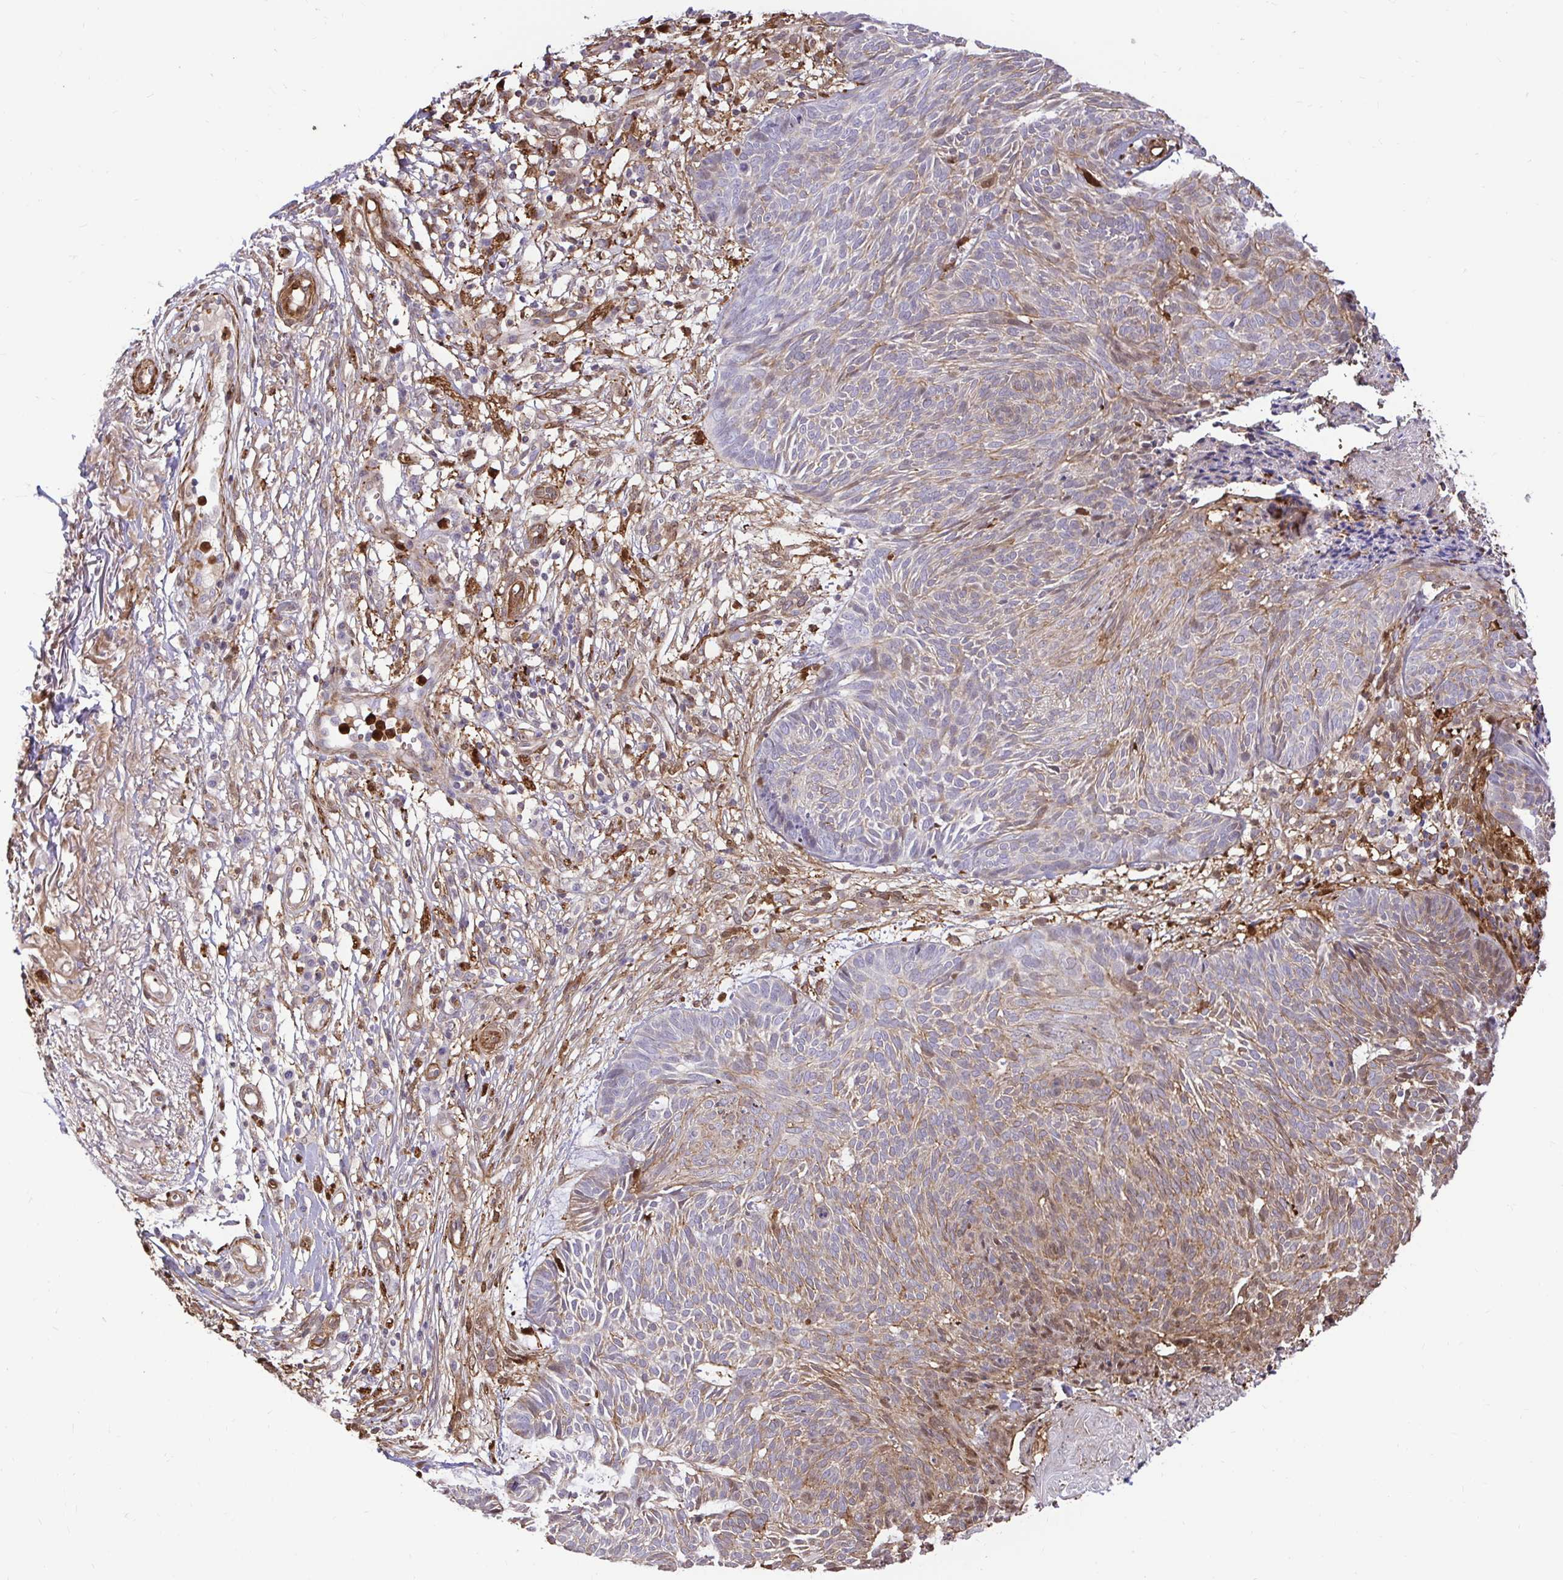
{"staining": {"intensity": "weak", "quantity": "25%-75%", "location": "cytoplasmic/membranous"}, "tissue": "skin cancer", "cell_type": "Tumor cells", "image_type": "cancer", "snomed": [{"axis": "morphology", "description": "Basal cell carcinoma"}, {"axis": "topography", "description": "Skin"}, {"axis": "topography", "description": "Skin of trunk"}], "caption": "Immunohistochemistry (IHC) staining of skin basal cell carcinoma, which displays low levels of weak cytoplasmic/membranous staining in approximately 25%-75% of tumor cells indicating weak cytoplasmic/membranous protein expression. The staining was performed using DAB (3,3'-diaminobenzidine) (brown) for protein detection and nuclei were counterstained in hematoxylin (blue).", "gene": "GSN", "patient": {"sex": "male", "age": 74}}